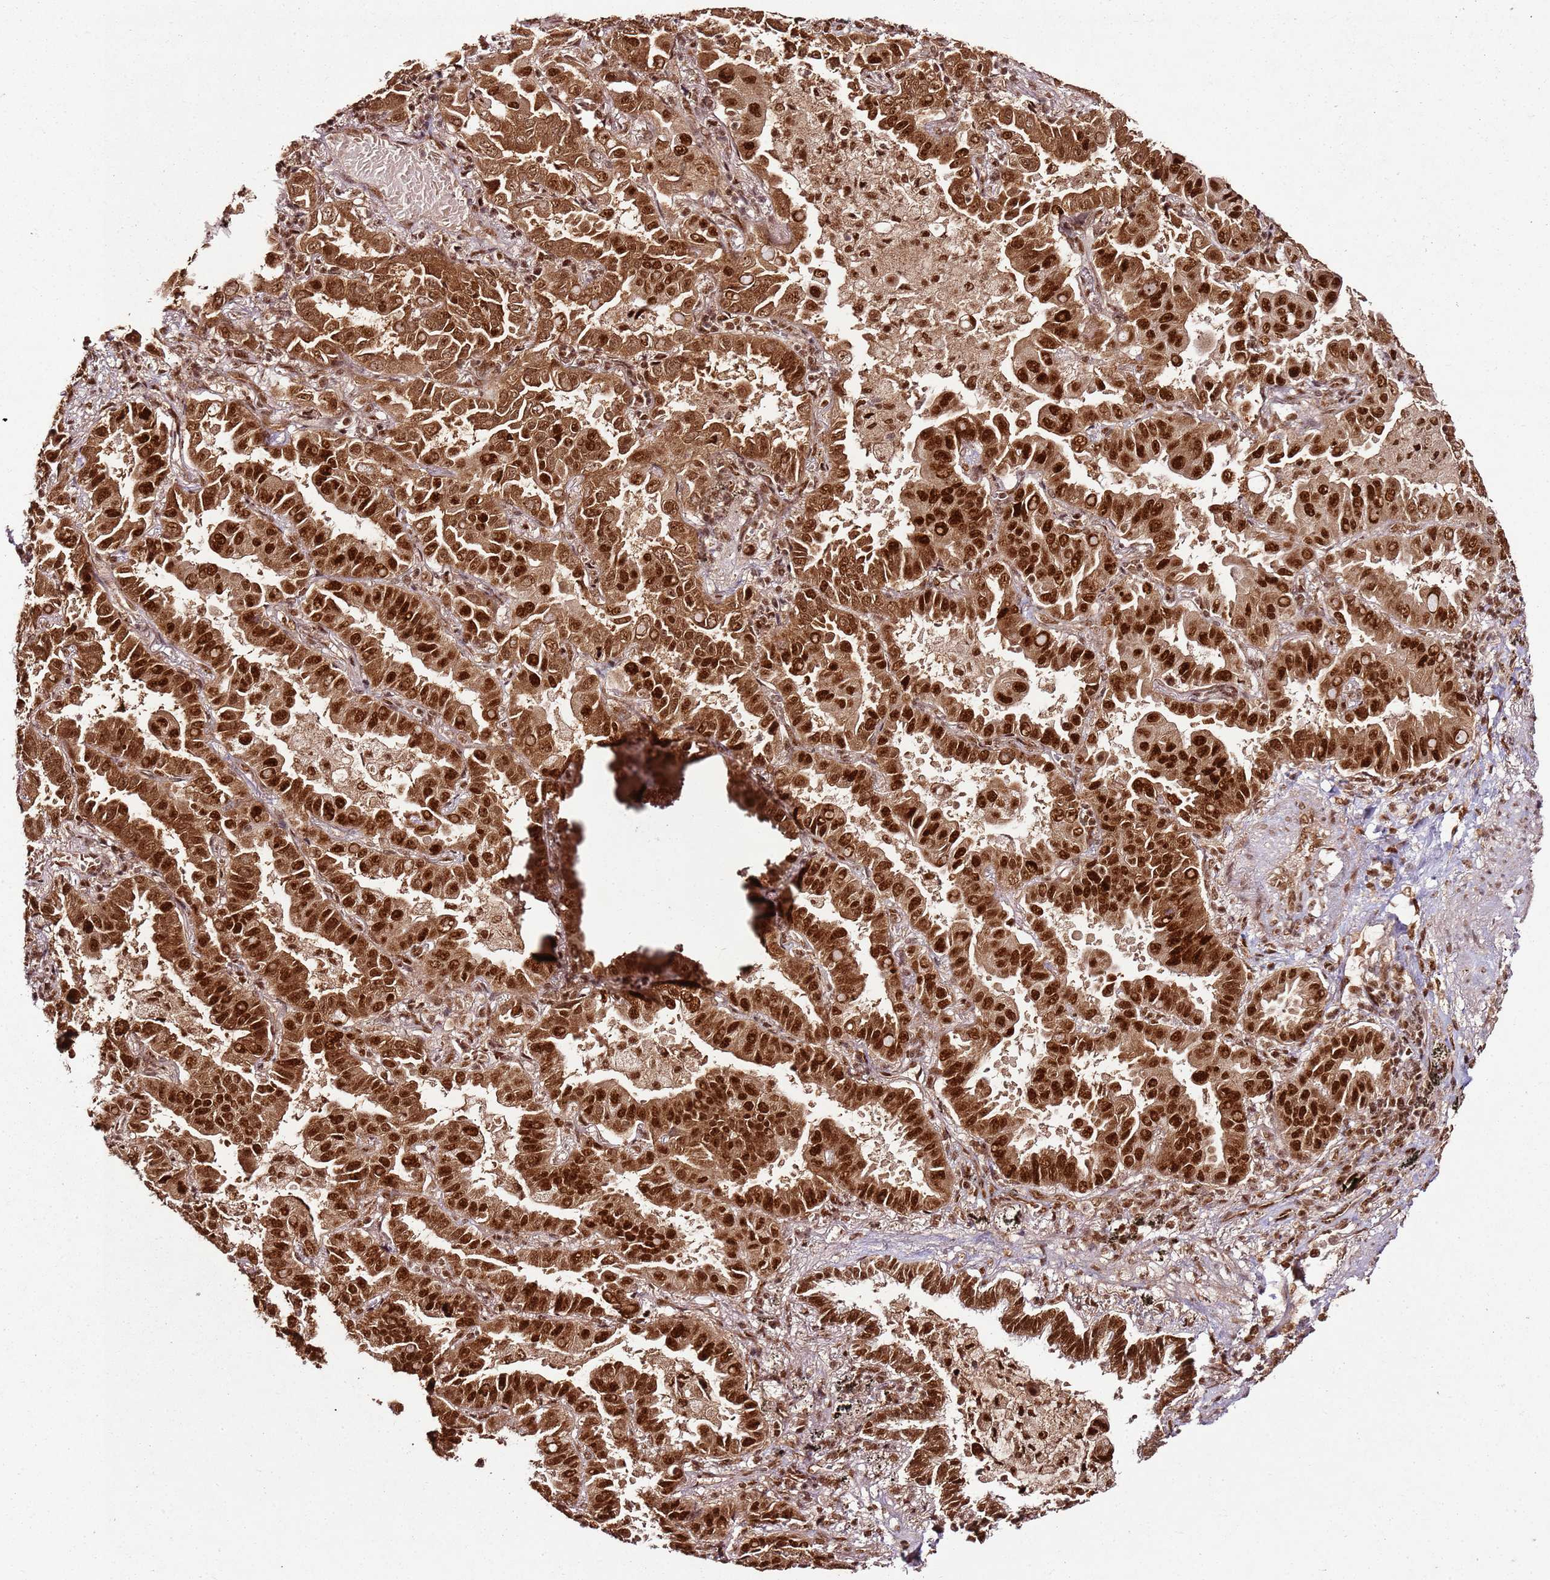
{"staining": {"intensity": "strong", "quantity": ">75%", "location": "nuclear"}, "tissue": "lung cancer", "cell_type": "Tumor cells", "image_type": "cancer", "snomed": [{"axis": "morphology", "description": "Adenocarcinoma, NOS"}, {"axis": "topography", "description": "Lung"}], "caption": "Protein expression analysis of lung adenocarcinoma exhibits strong nuclear staining in approximately >75% of tumor cells.", "gene": "XRN2", "patient": {"sex": "male", "age": 64}}